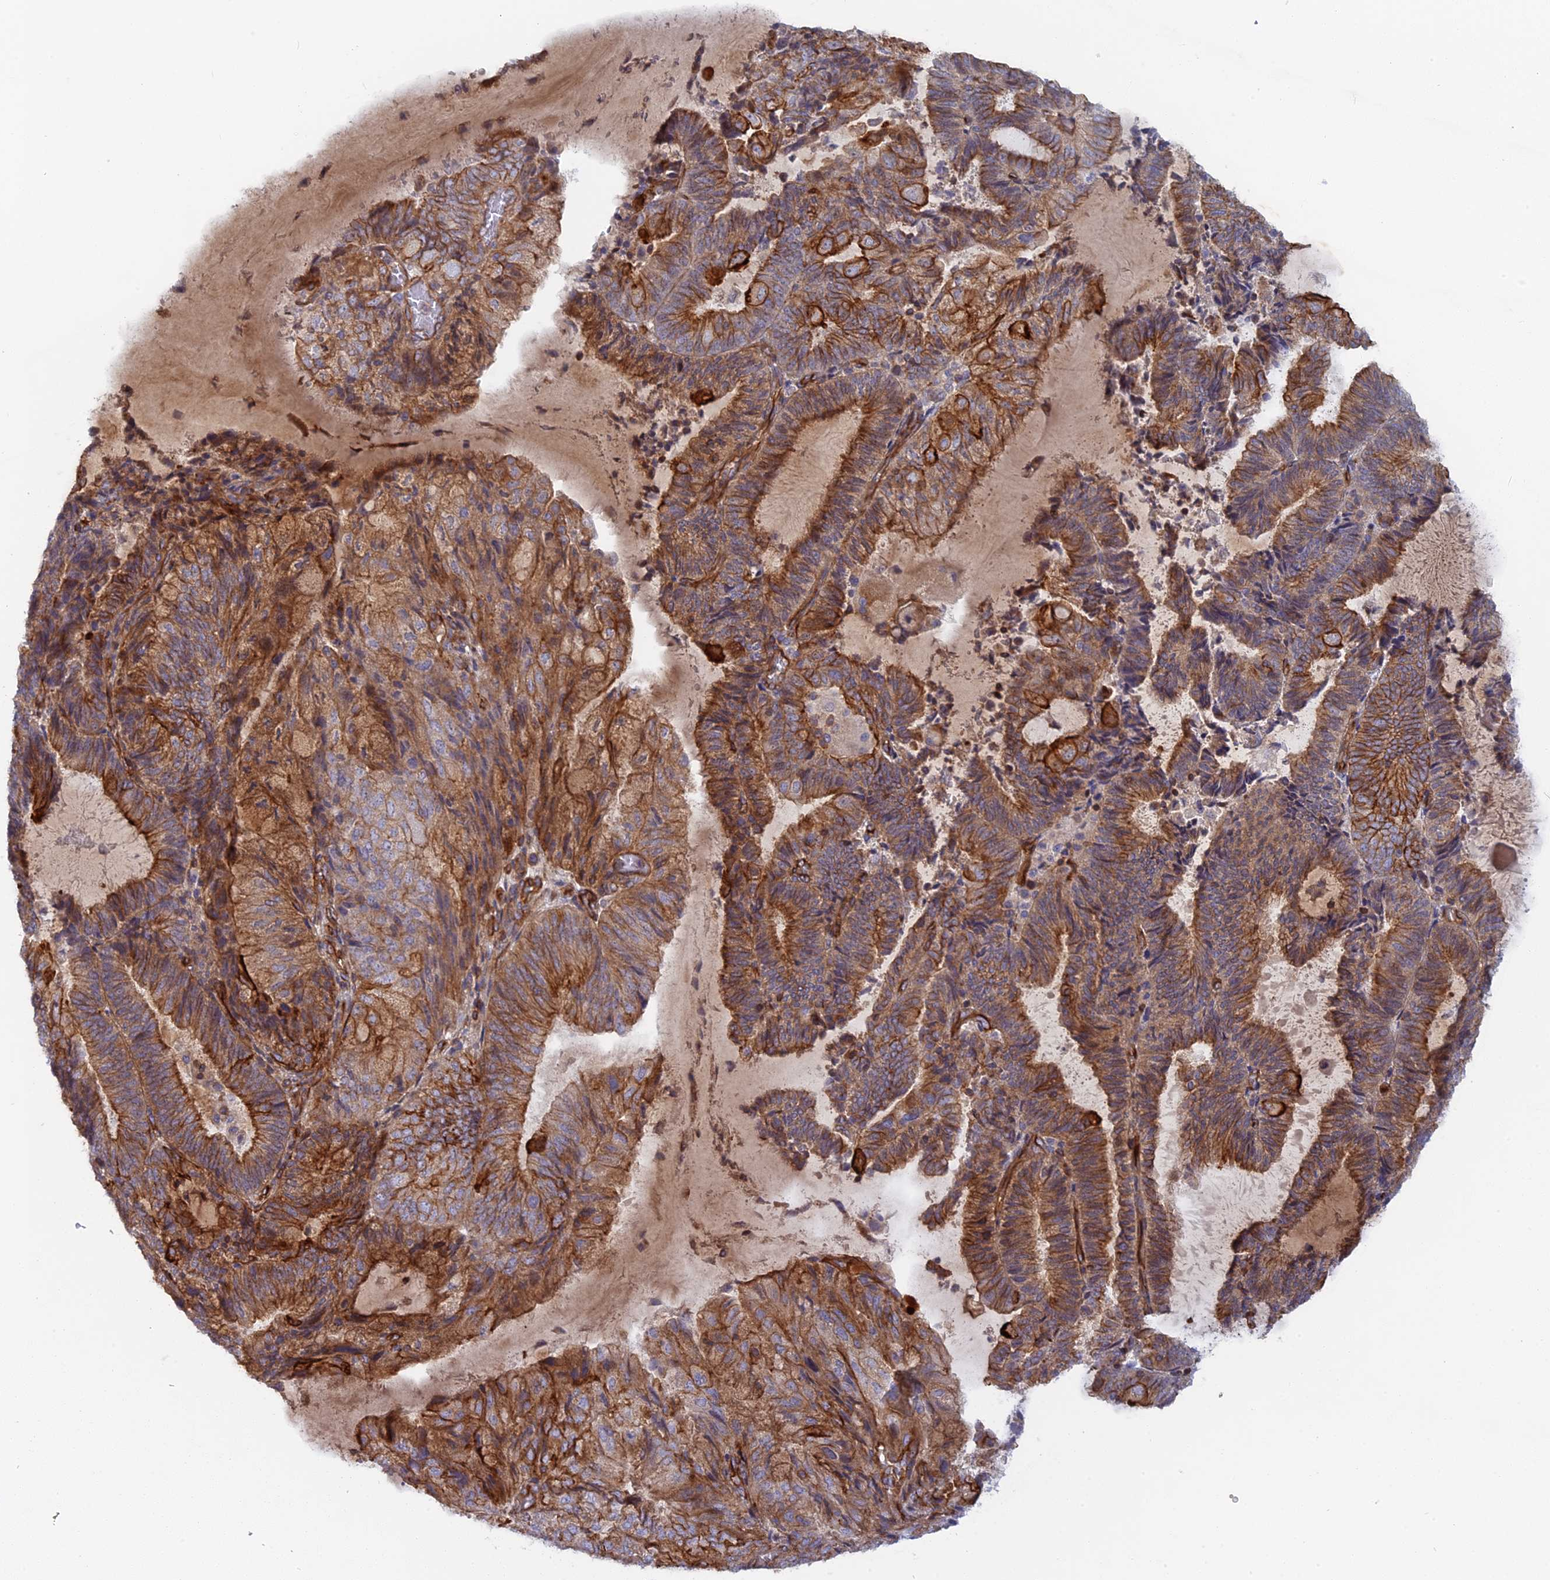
{"staining": {"intensity": "strong", "quantity": "25%-75%", "location": "cytoplasmic/membranous"}, "tissue": "endometrial cancer", "cell_type": "Tumor cells", "image_type": "cancer", "snomed": [{"axis": "morphology", "description": "Adenocarcinoma, NOS"}, {"axis": "topography", "description": "Endometrium"}], "caption": "Endometrial cancer (adenocarcinoma) stained for a protein demonstrates strong cytoplasmic/membranous positivity in tumor cells.", "gene": "CNBD2", "patient": {"sex": "female", "age": 81}}